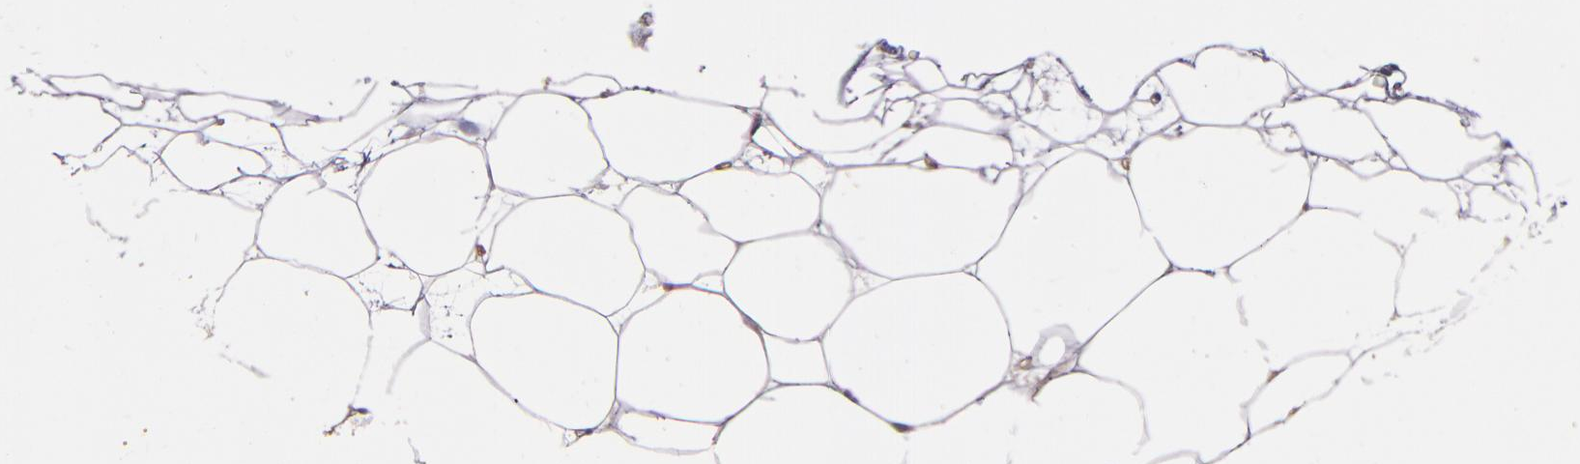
{"staining": {"intensity": "negative", "quantity": "none", "location": "none"}, "tissue": "adipose tissue", "cell_type": "Adipocytes", "image_type": "normal", "snomed": [{"axis": "morphology", "description": "Normal tissue, NOS"}, {"axis": "topography", "description": "Breast"}], "caption": "High power microscopy histopathology image of an immunohistochemistry image of unremarkable adipose tissue, revealing no significant expression in adipocytes.", "gene": "PRAF2", "patient": {"sex": "female", "age": 22}}